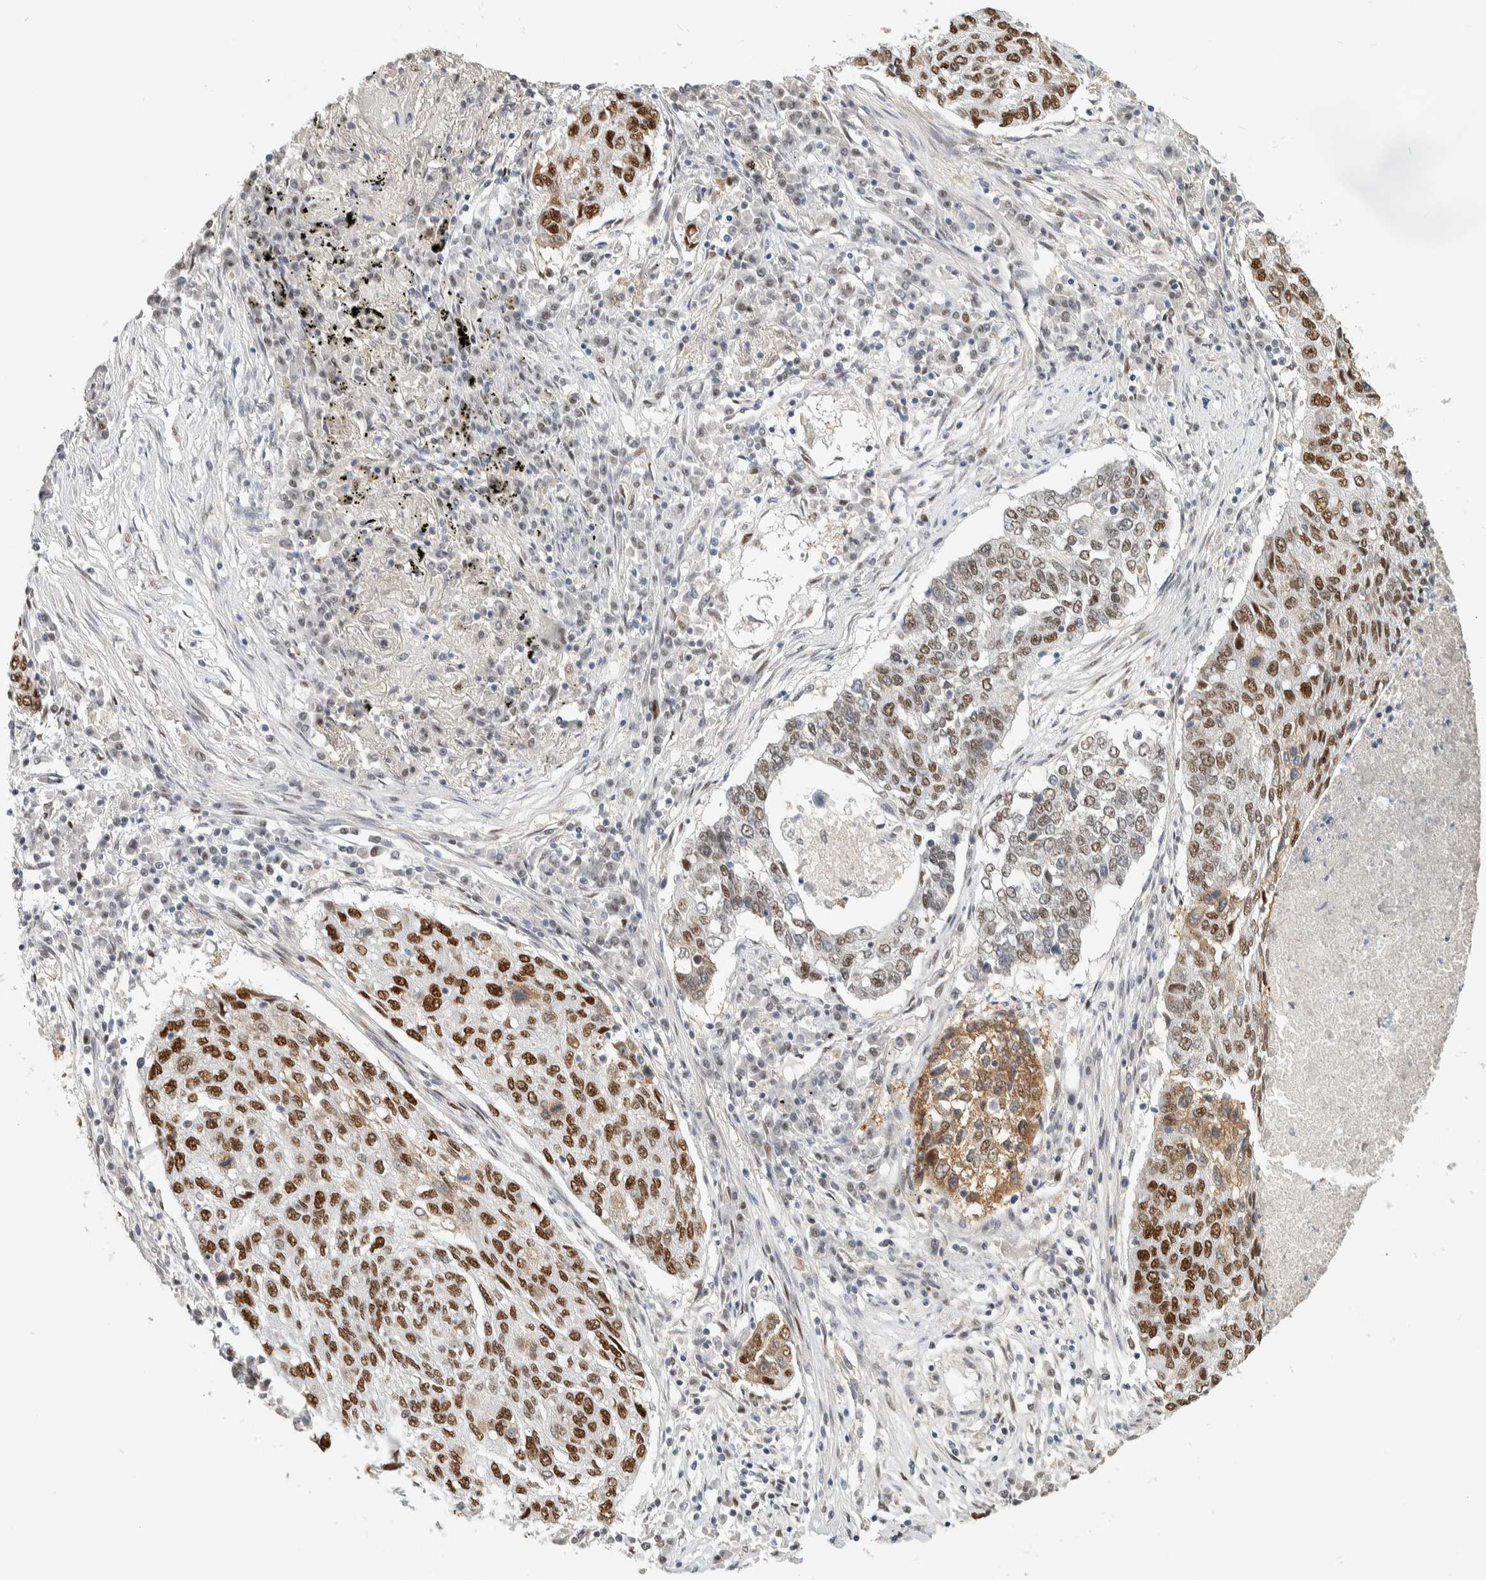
{"staining": {"intensity": "strong", "quantity": ">75%", "location": "nuclear"}, "tissue": "lung cancer", "cell_type": "Tumor cells", "image_type": "cancer", "snomed": [{"axis": "morphology", "description": "Squamous cell carcinoma, NOS"}, {"axis": "topography", "description": "Lung"}], "caption": "The histopathology image displays immunohistochemical staining of squamous cell carcinoma (lung). There is strong nuclear expression is seen in approximately >75% of tumor cells.", "gene": "PUS7", "patient": {"sex": "female", "age": 63}}